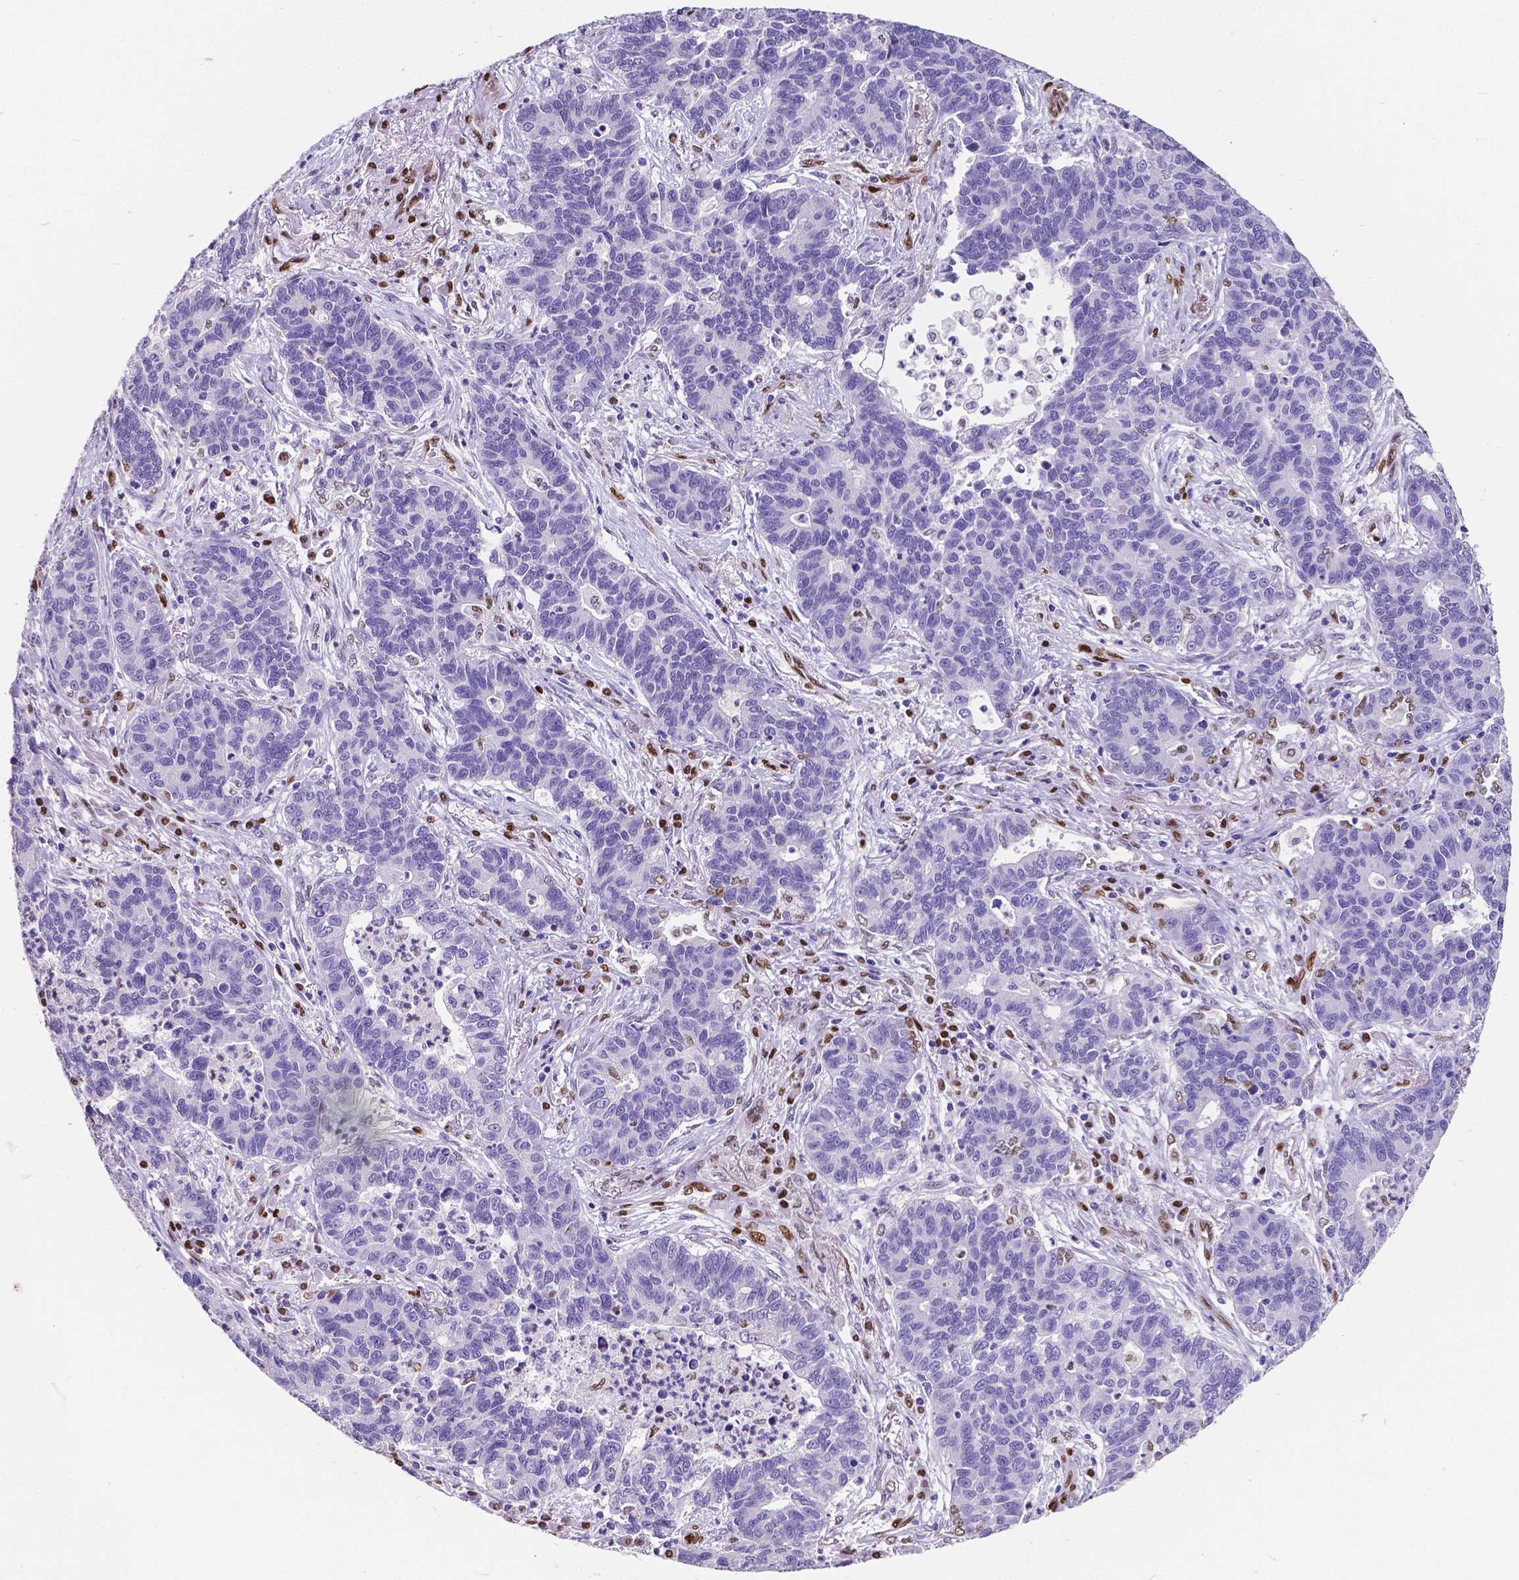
{"staining": {"intensity": "negative", "quantity": "none", "location": "none"}, "tissue": "lung cancer", "cell_type": "Tumor cells", "image_type": "cancer", "snomed": [{"axis": "morphology", "description": "Adenocarcinoma, NOS"}, {"axis": "topography", "description": "Lung"}], "caption": "This is an IHC histopathology image of lung cancer. There is no positivity in tumor cells.", "gene": "MEF2C", "patient": {"sex": "female", "age": 57}}